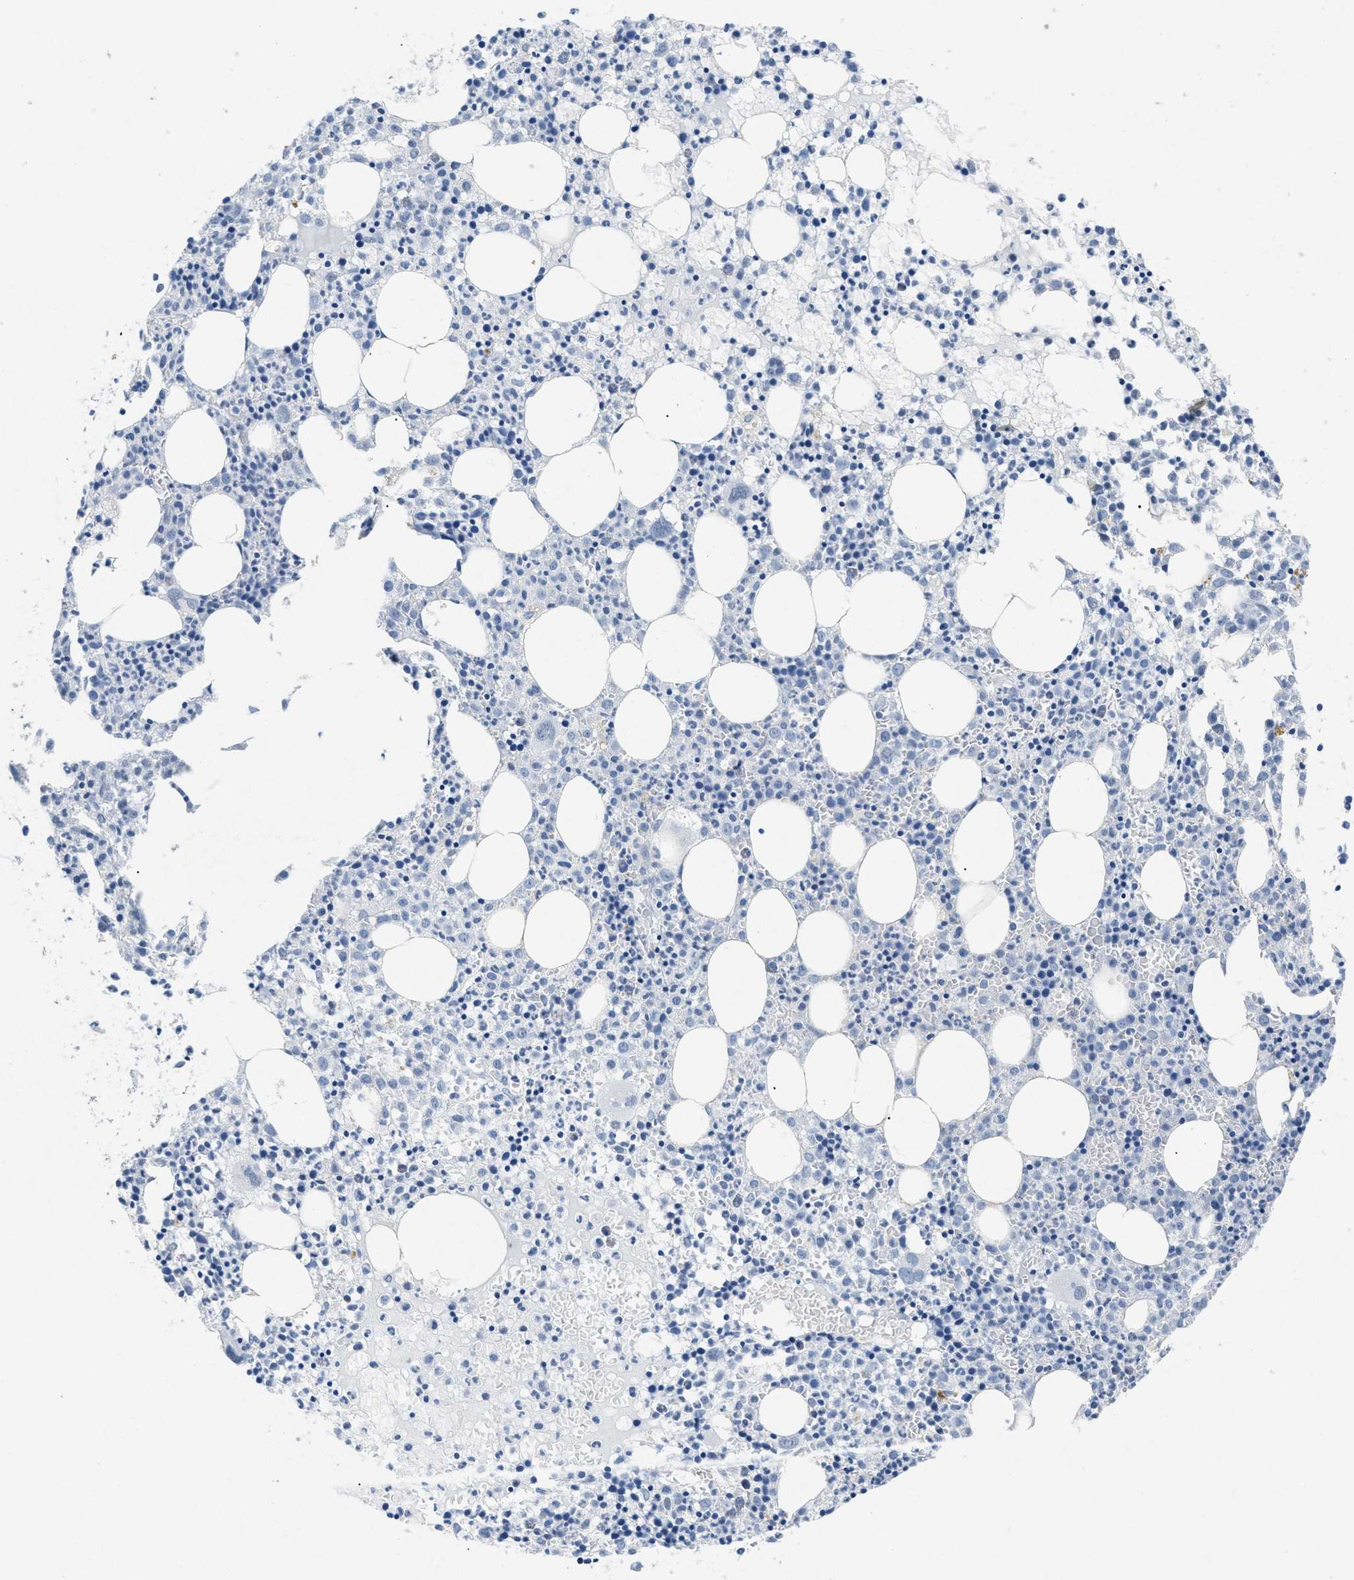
{"staining": {"intensity": "negative", "quantity": "none", "location": "none"}, "tissue": "bone marrow", "cell_type": "Hematopoietic cells", "image_type": "normal", "snomed": [{"axis": "morphology", "description": "Normal tissue, NOS"}, {"axis": "morphology", "description": "Inflammation, NOS"}, {"axis": "topography", "description": "Bone marrow"}], "caption": "This is an immunohistochemistry histopathology image of benign bone marrow. There is no staining in hematopoietic cells.", "gene": "TASOR", "patient": {"sex": "male", "age": 25}}